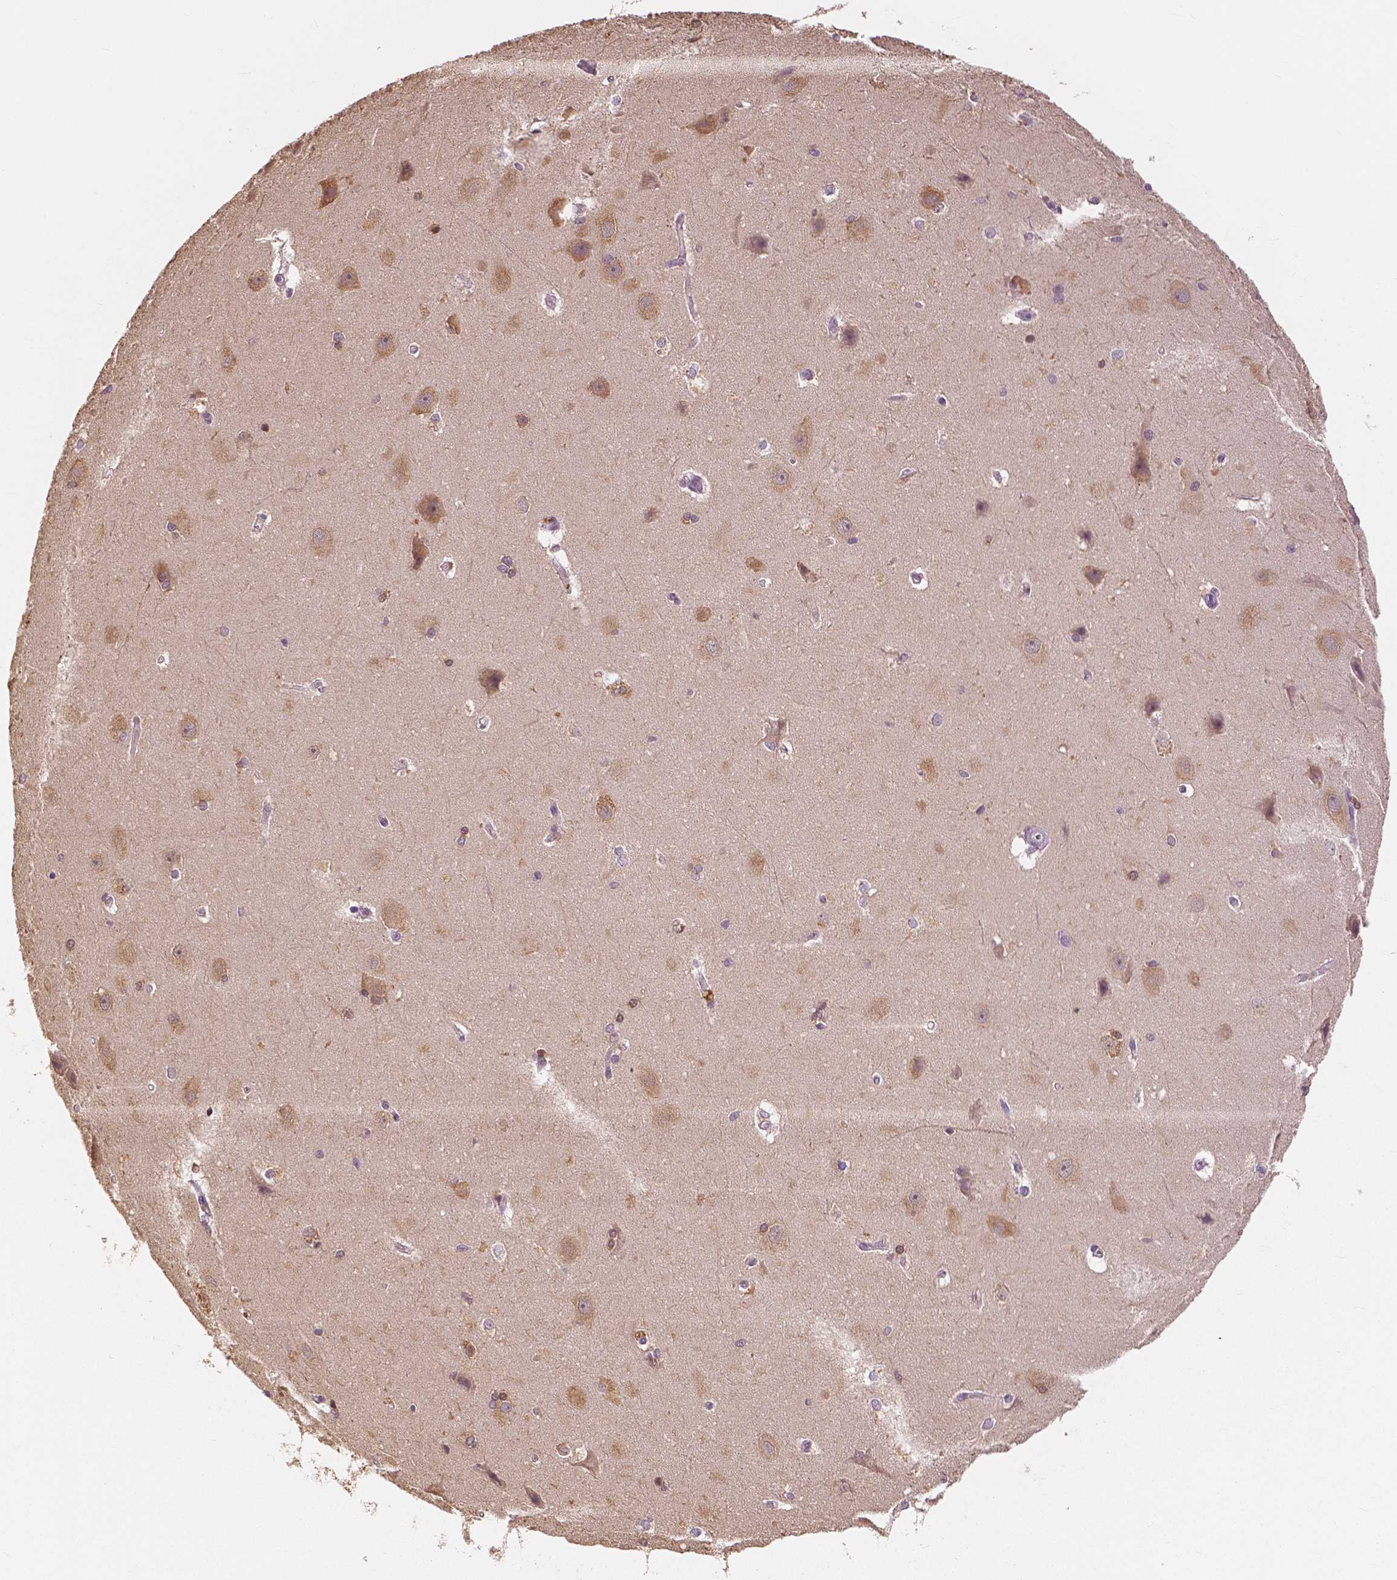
{"staining": {"intensity": "negative", "quantity": "none", "location": "none"}, "tissue": "hippocampus", "cell_type": "Glial cells", "image_type": "normal", "snomed": [{"axis": "morphology", "description": "Normal tissue, NOS"}, {"axis": "topography", "description": "Cerebral cortex"}, {"axis": "topography", "description": "Hippocampus"}], "caption": "Immunohistochemical staining of normal hippocampus shows no significant positivity in glial cells.", "gene": "MAP1LC3B", "patient": {"sex": "female", "age": 19}}